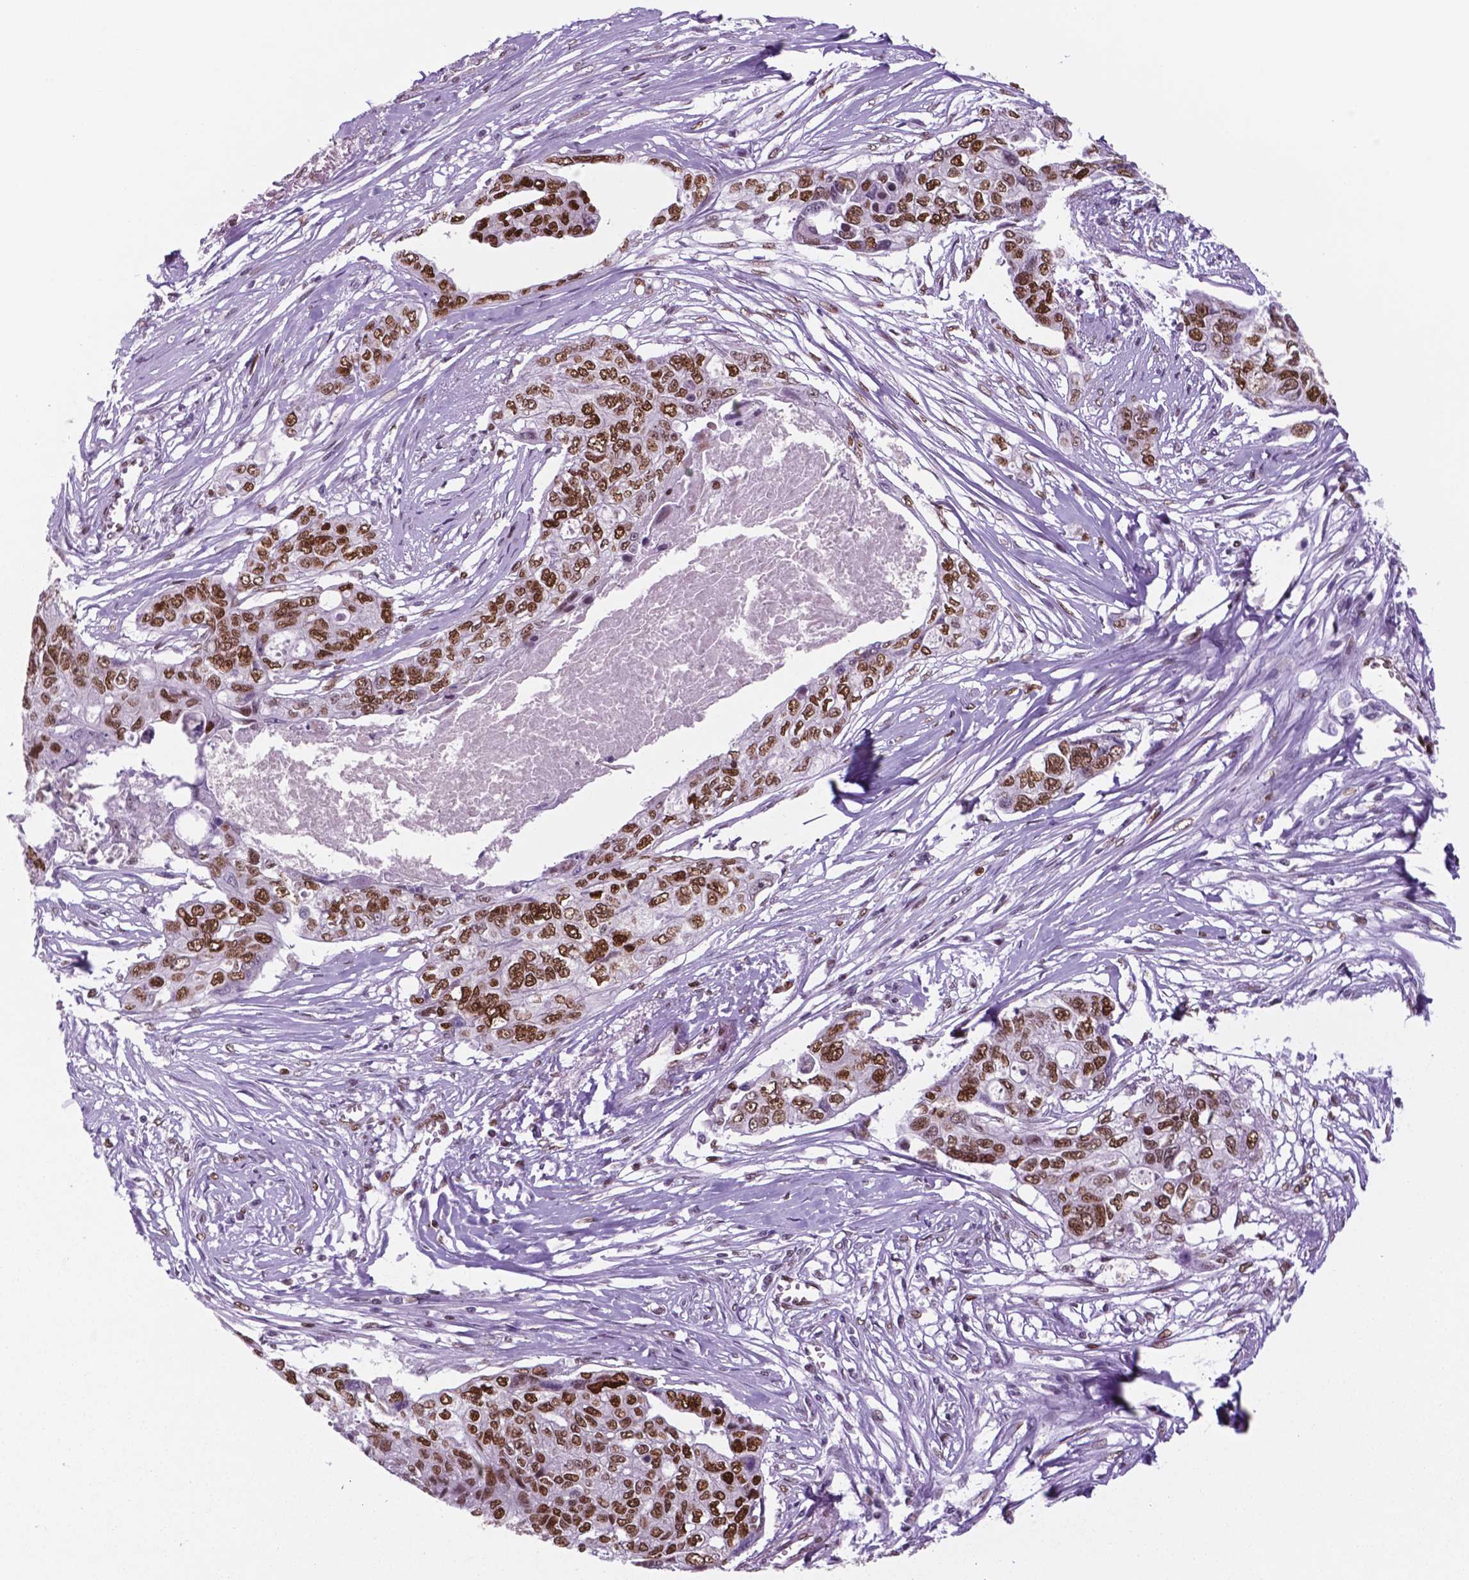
{"staining": {"intensity": "strong", "quantity": ">75%", "location": "nuclear"}, "tissue": "ovarian cancer", "cell_type": "Tumor cells", "image_type": "cancer", "snomed": [{"axis": "morphology", "description": "Carcinoma, endometroid"}, {"axis": "topography", "description": "Ovary"}], "caption": "Strong nuclear protein staining is appreciated in approximately >75% of tumor cells in ovarian endometroid carcinoma.", "gene": "MSH6", "patient": {"sex": "female", "age": 70}}